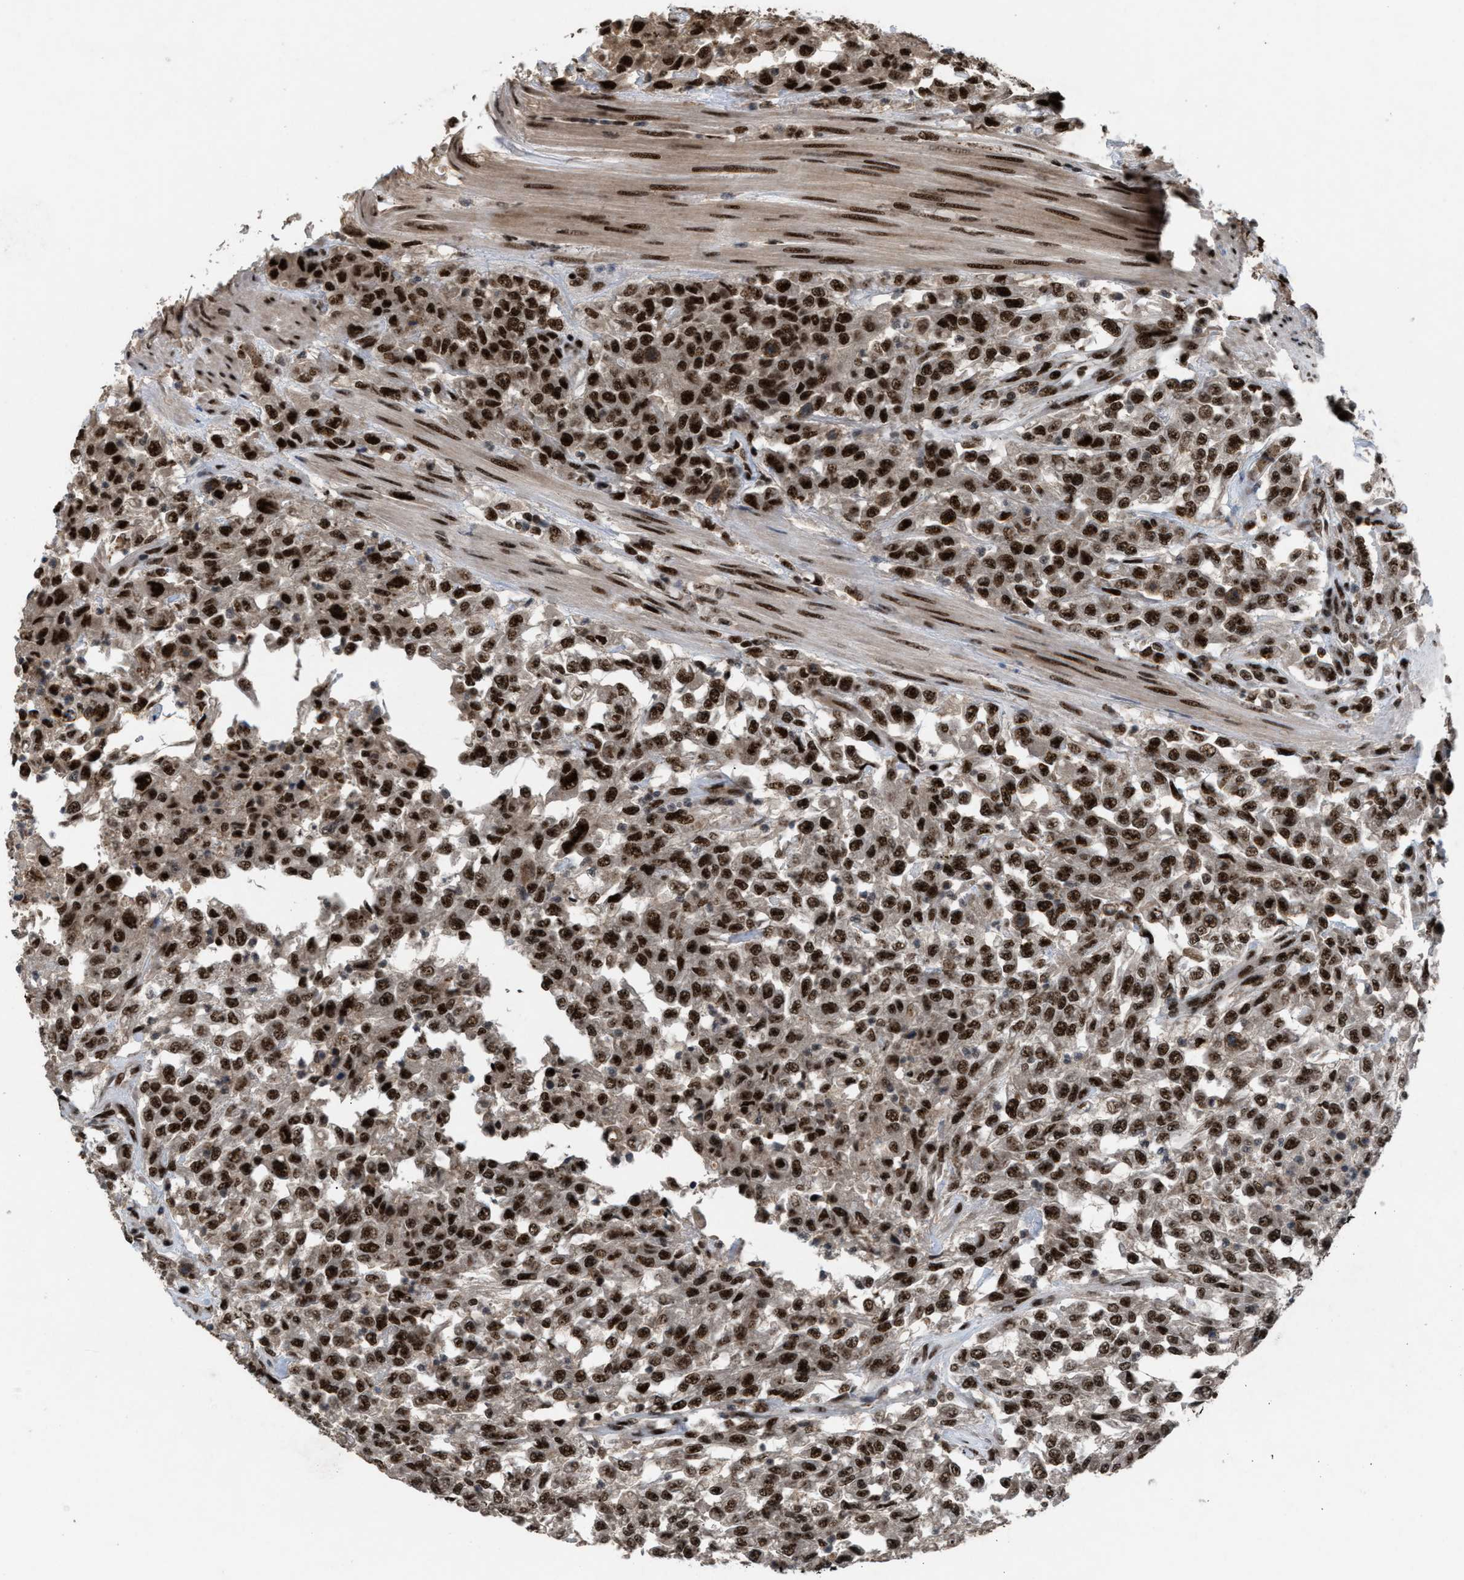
{"staining": {"intensity": "strong", "quantity": ">75%", "location": "nuclear"}, "tissue": "urothelial cancer", "cell_type": "Tumor cells", "image_type": "cancer", "snomed": [{"axis": "morphology", "description": "Urothelial carcinoma, High grade"}, {"axis": "topography", "description": "Urinary bladder"}], "caption": "A brown stain shows strong nuclear positivity of a protein in human high-grade urothelial carcinoma tumor cells.", "gene": "PRPF4", "patient": {"sex": "male", "age": 46}}